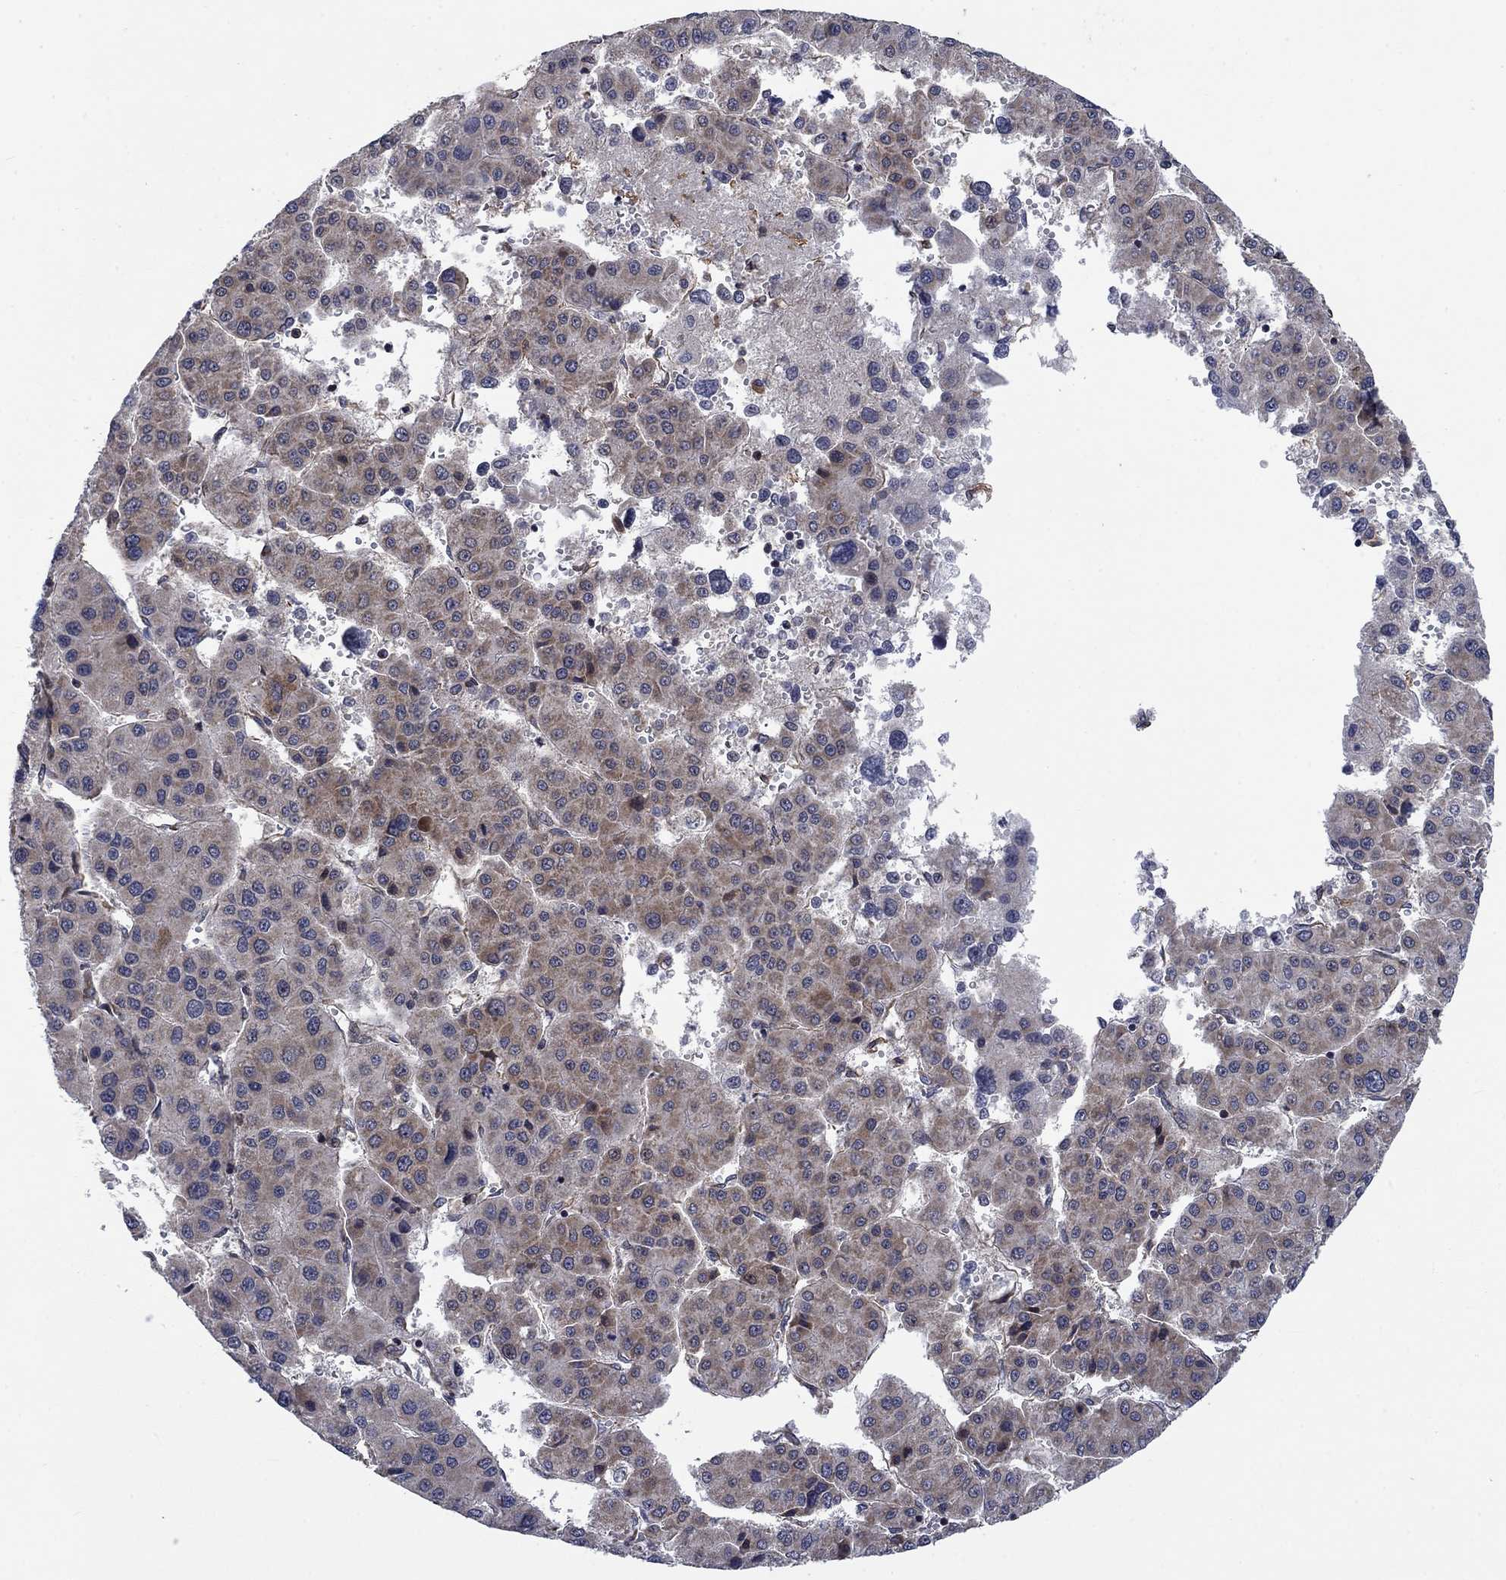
{"staining": {"intensity": "weak", "quantity": "25%-75%", "location": "cytoplasmic/membranous"}, "tissue": "liver cancer", "cell_type": "Tumor cells", "image_type": "cancer", "snomed": [{"axis": "morphology", "description": "Carcinoma, Hepatocellular, NOS"}, {"axis": "topography", "description": "Liver"}], "caption": "Immunohistochemistry photomicrograph of neoplastic tissue: liver hepatocellular carcinoma stained using IHC shows low levels of weak protein expression localized specifically in the cytoplasmic/membranous of tumor cells, appearing as a cytoplasmic/membranous brown color.", "gene": "NDUFC1", "patient": {"sex": "male", "age": 73}}